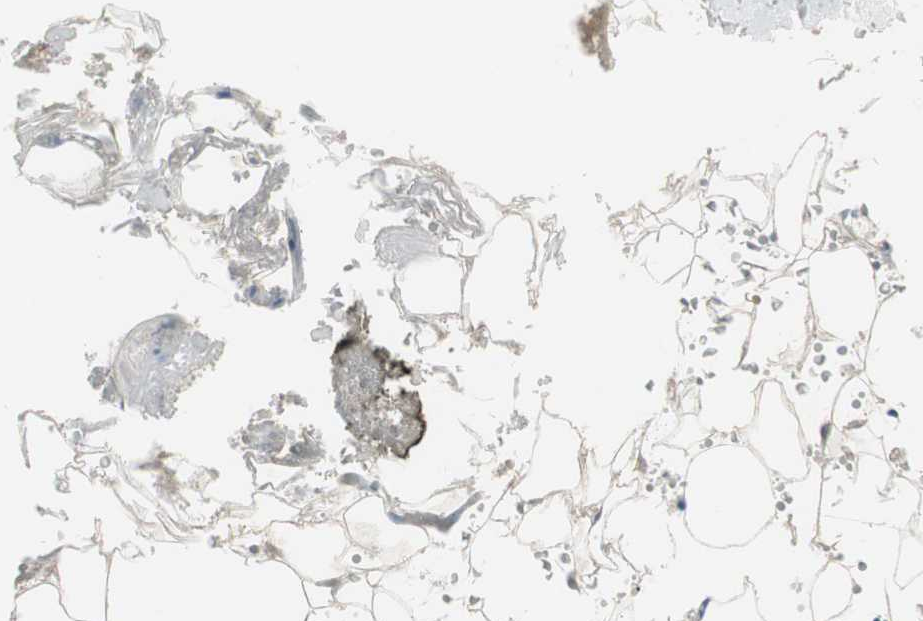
{"staining": {"intensity": "negative", "quantity": "none", "location": "none"}, "tissue": "breast", "cell_type": "Adipocytes", "image_type": "normal", "snomed": [{"axis": "morphology", "description": "Normal tissue, NOS"}, {"axis": "topography", "description": "Breast"}, {"axis": "topography", "description": "Soft tissue"}], "caption": "Immunohistochemistry histopathology image of benign human breast stained for a protein (brown), which displays no staining in adipocytes.", "gene": "ZSCAN32", "patient": {"sex": "female", "age": 75}}